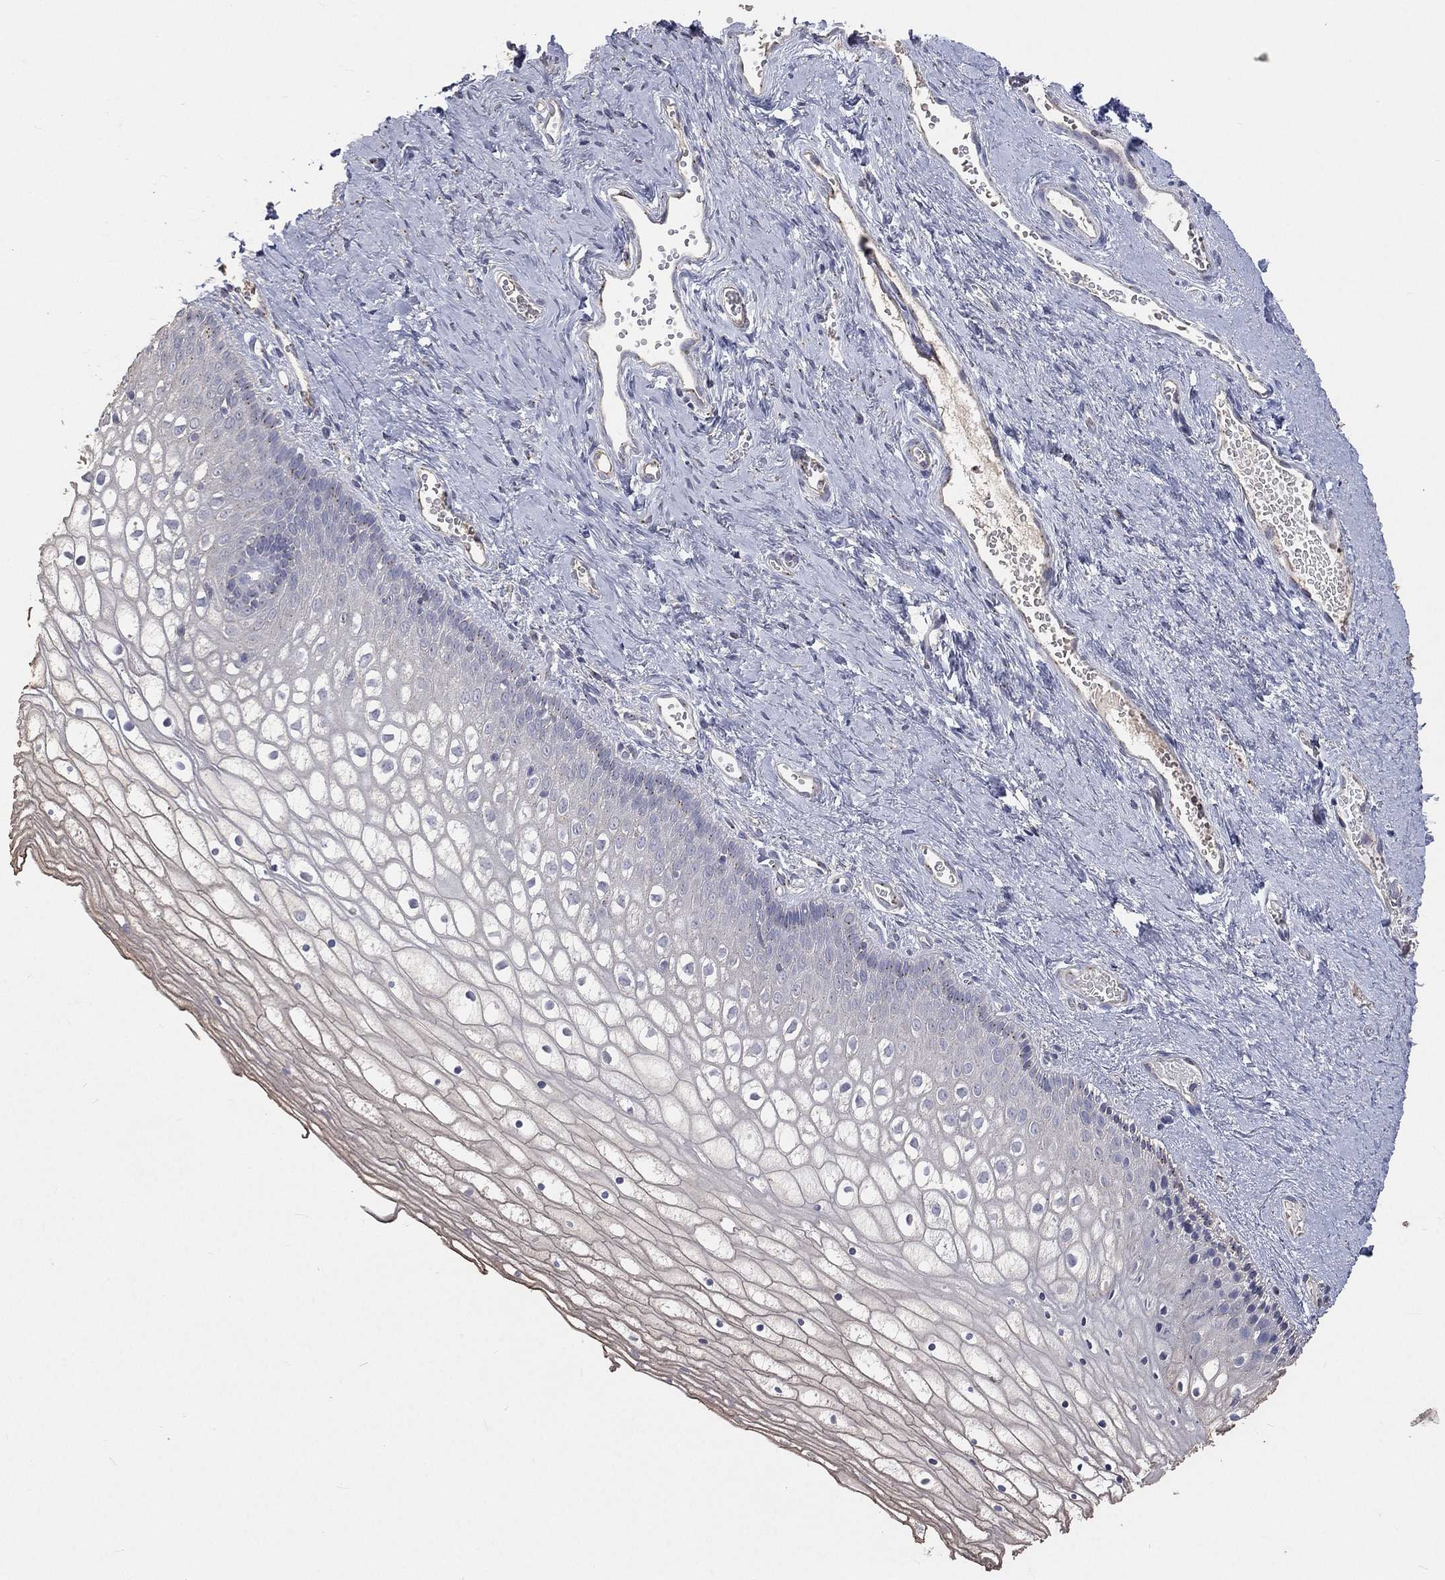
{"staining": {"intensity": "negative", "quantity": "none", "location": "none"}, "tissue": "vagina", "cell_type": "Squamous epithelial cells", "image_type": "normal", "snomed": [{"axis": "morphology", "description": "Normal tissue, NOS"}, {"axis": "topography", "description": "Vagina"}], "caption": "Squamous epithelial cells are negative for brown protein staining in benign vagina. The staining is performed using DAB brown chromogen with nuclei counter-stained in using hematoxylin.", "gene": "CROCC", "patient": {"sex": "female", "age": 32}}